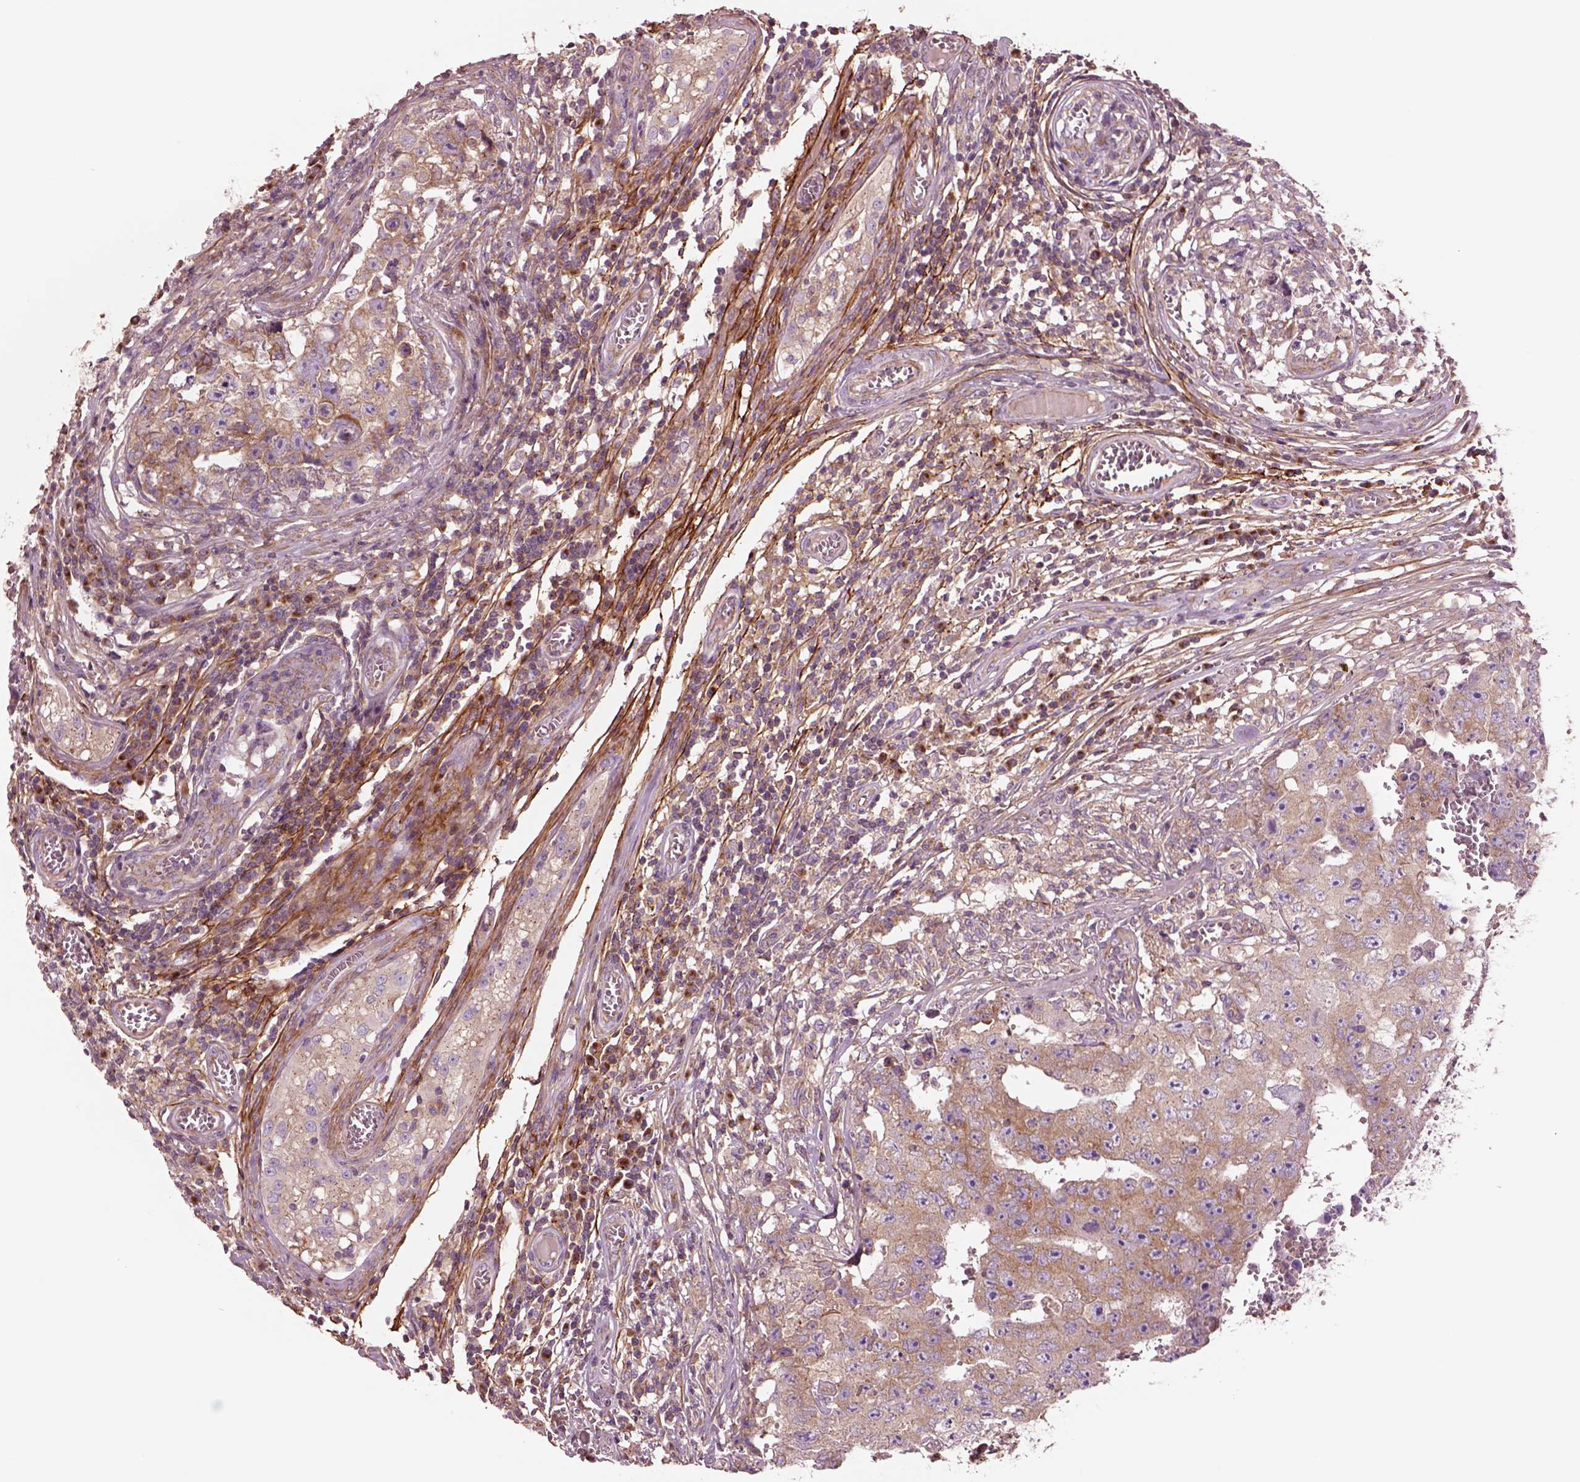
{"staining": {"intensity": "moderate", "quantity": ">75%", "location": "cytoplasmic/membranous"}, "tissue": "testis cancer", "cell_type": "Tumor cells", "image_type": "cancer", "snomed": [{"axis": "morphology", "description": "Carcinoma, Embryonal, NOS"}, {"axis": "topography", "description": "Testis"}], "caption": "Tumor cells demonstrate medium levels of moderate cytoplasmic/membranous positivity in about >75% of cells in human testis cancer.", "gene": "SEC23A", "patient": {"sex": "male", "age": 36}}